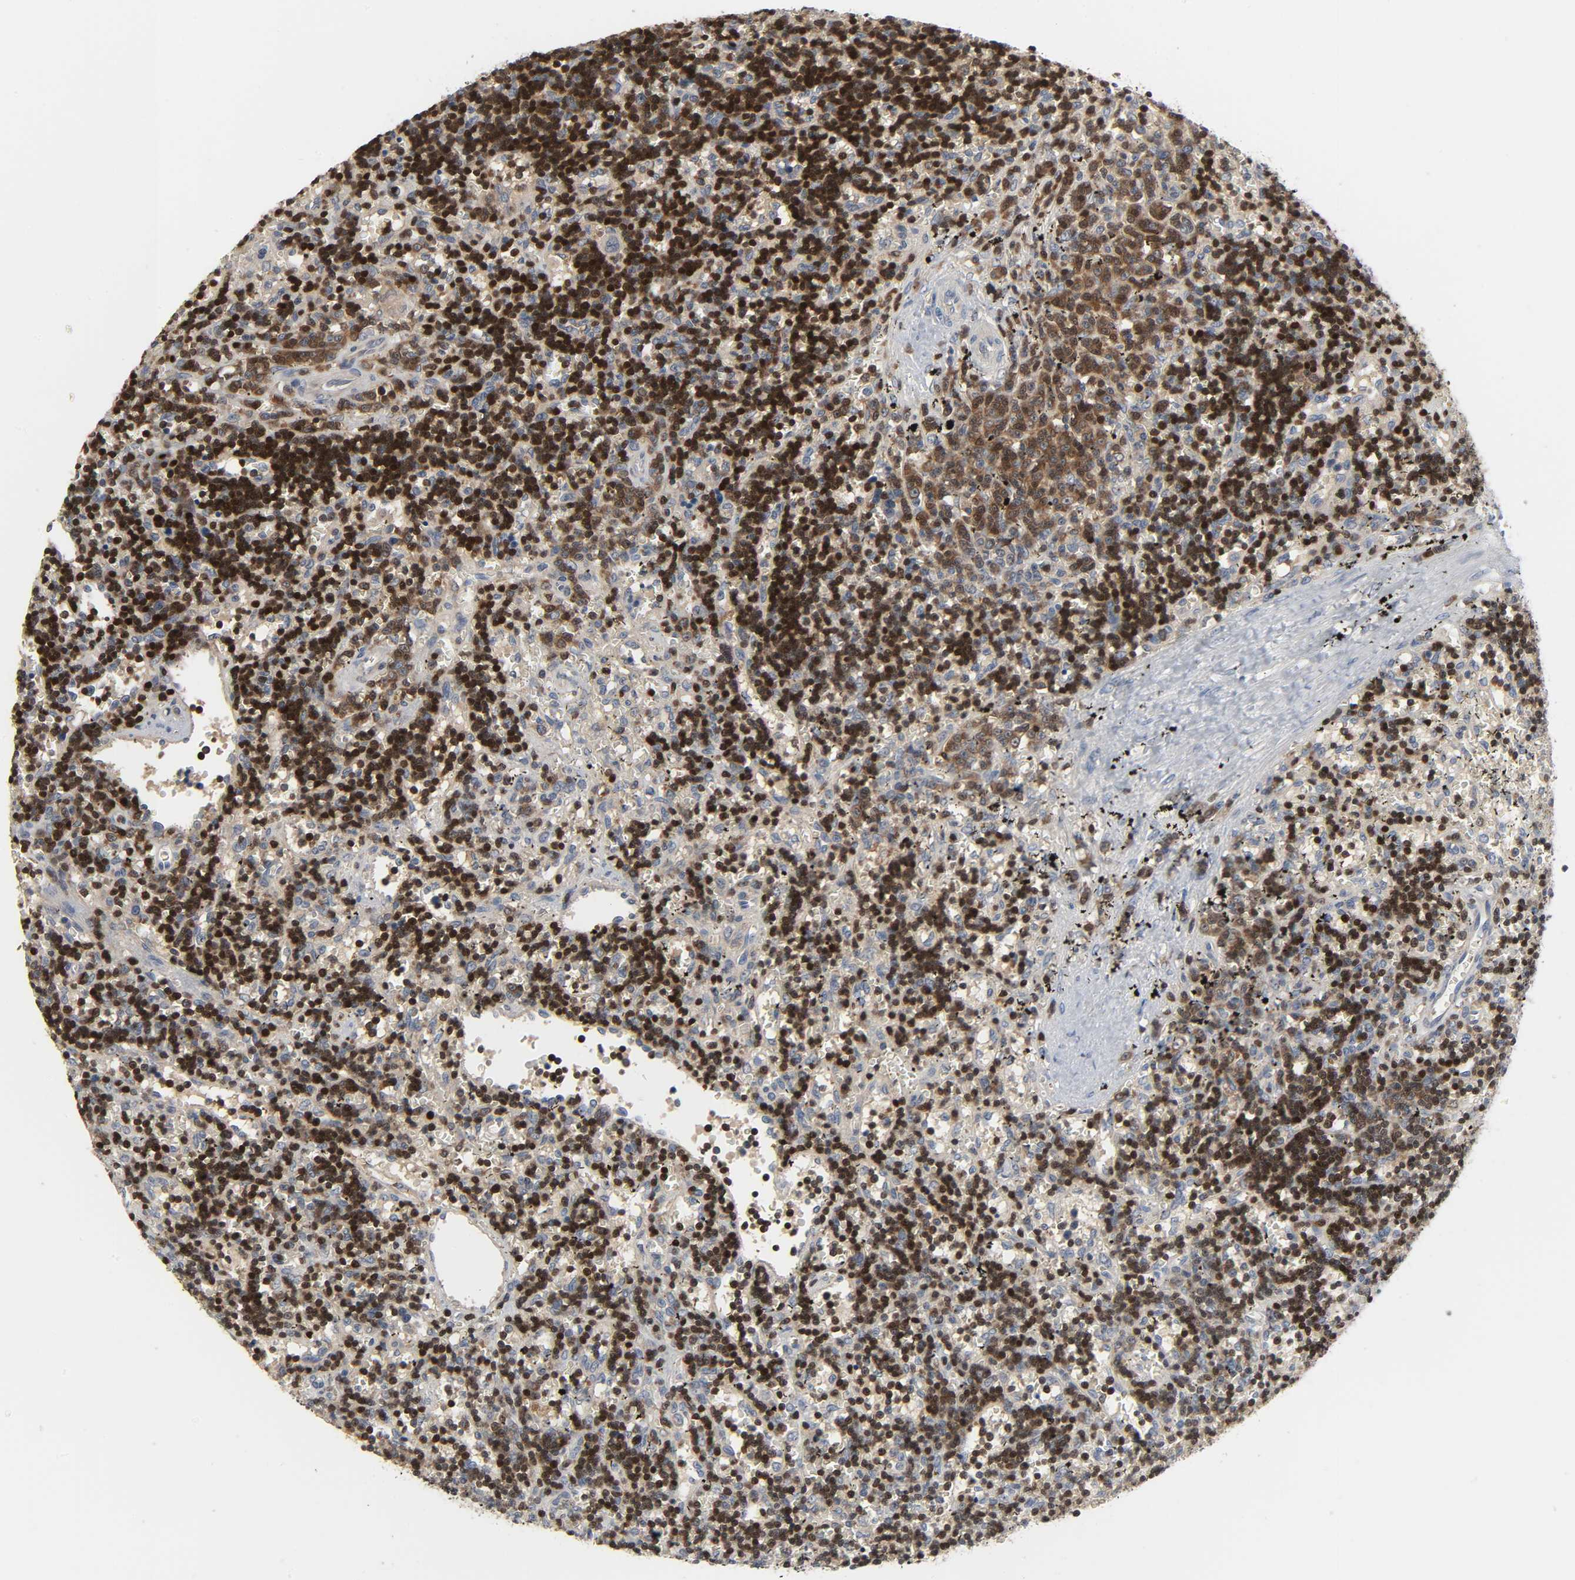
{"staining": {"intensity": "strong", "quantity": ">75%", "location": "cytoplasmic/membranous,nuclear"}, "tissue": "lymphoma", "cell_type": "Tumor cells", "image_type": "cancer", "snomed": [{"axis": "morphology", "description": "Malignant lymphoma, non-Hodgkin's type, Low grade"}, {"axis": "topography", "description": "Spleen"}], "caption": "This is a photomicrograph of immunohistochemistry staining of low-grade malignant lymphoma, non-Hodgkin's type, which shows strong expression in the cytoplasmic/membranous and nuclear of tumor cells.", "gene": "PLEKHA2", "patient": {"sex": "male", "age": 60}}